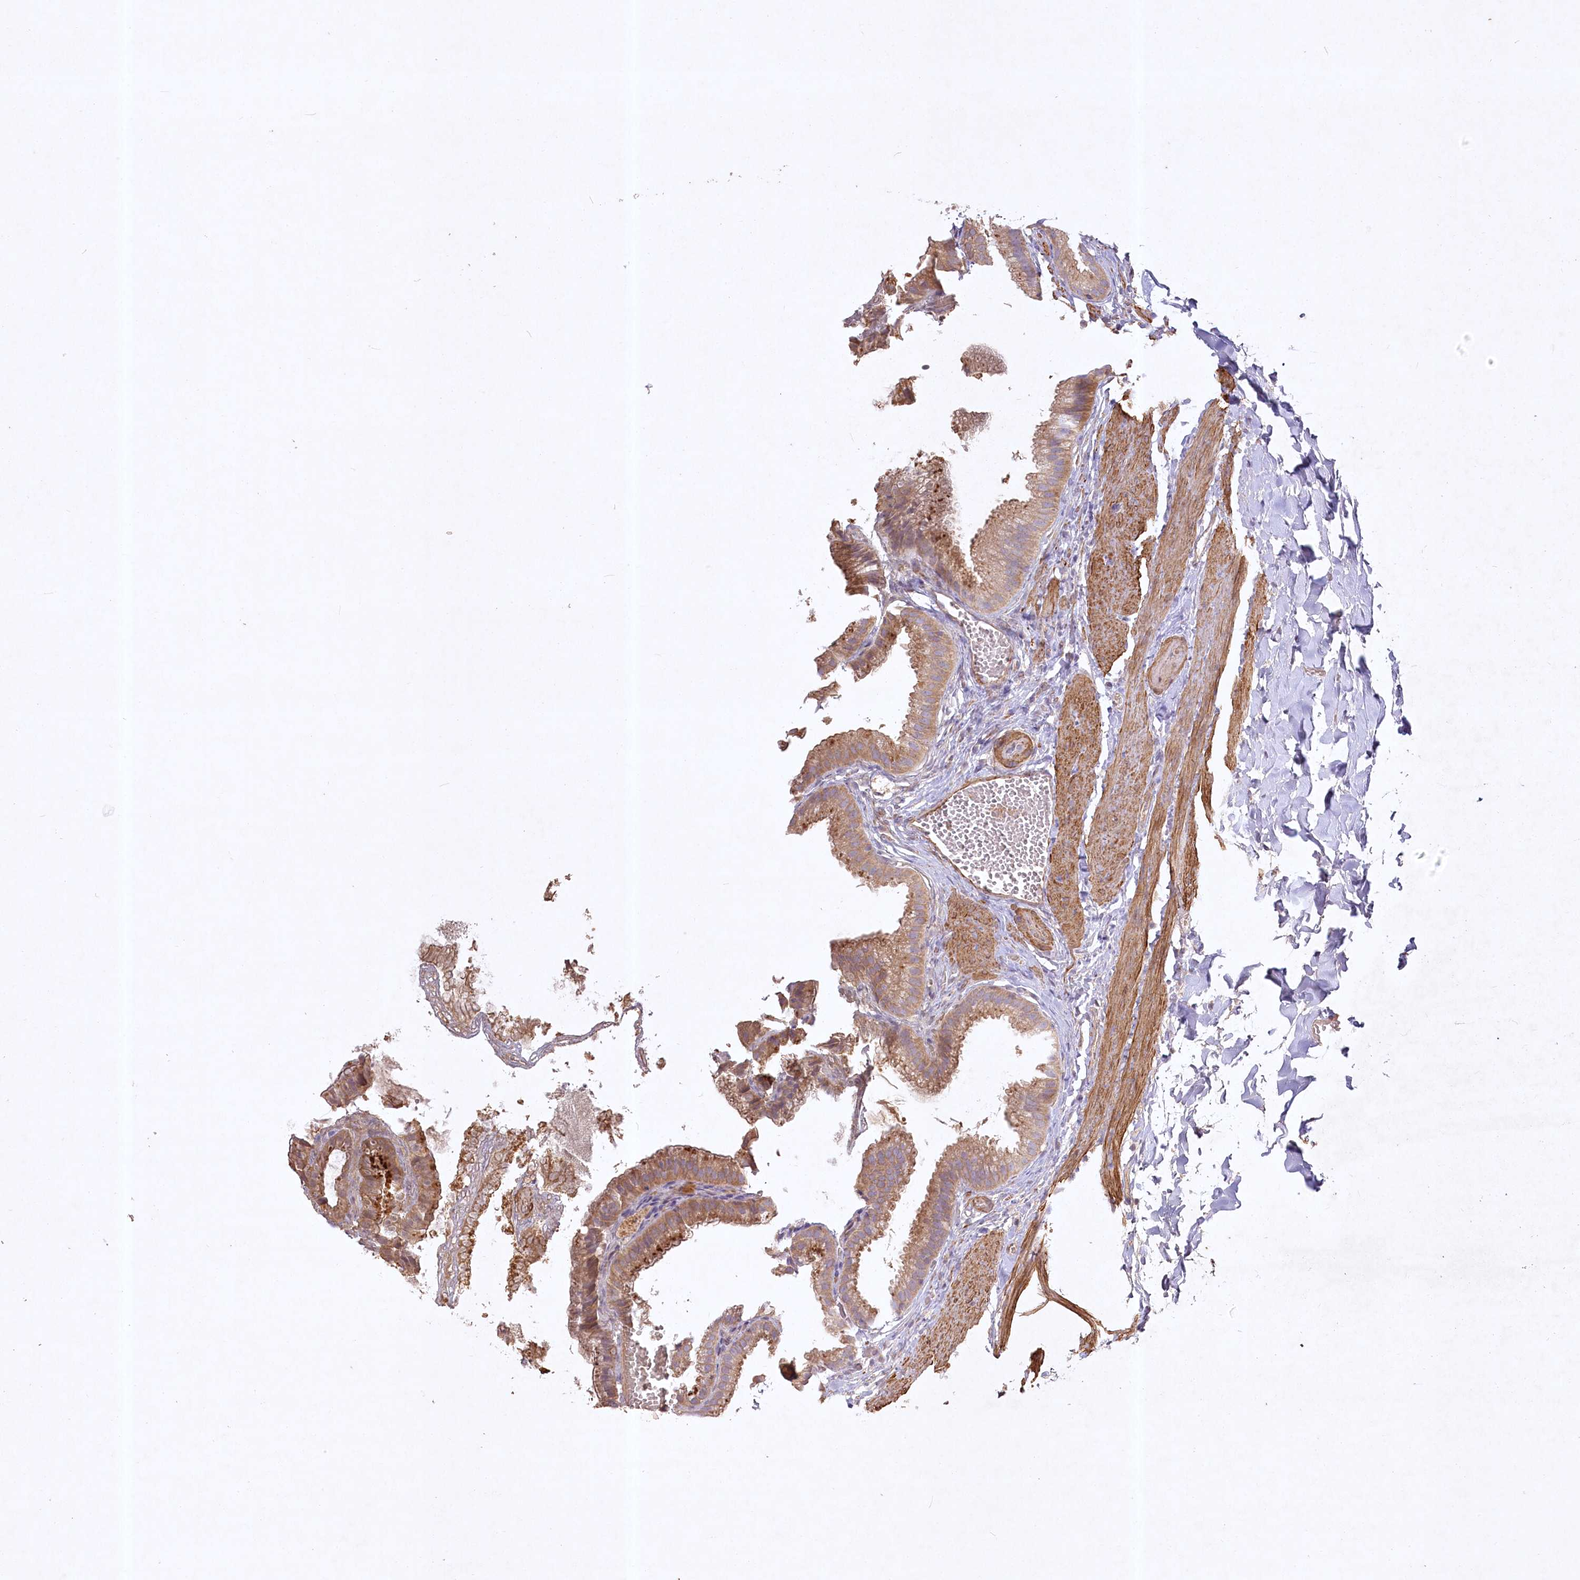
{"staining": {"intensity": "moderate", "quantity": ">75%", "location": "cytoplasmic/membranous"}, "tissue": "gallbladder", "cell_type": "Glandular cells", "image_type": "normal", "snomed": [{"axis": "morphology", "description": "Normal tissue, NOS"}, {"axis": "topography", "description": "Gallbladder"}], "caption": "Immunohistochemical staining of normal human gallbladder reveals moderate cytoplasmic/membranous protein staining in about >75% of glandular cells.", "gene": "INPP4B", "patient": {"sex": "male", "age": 38}}